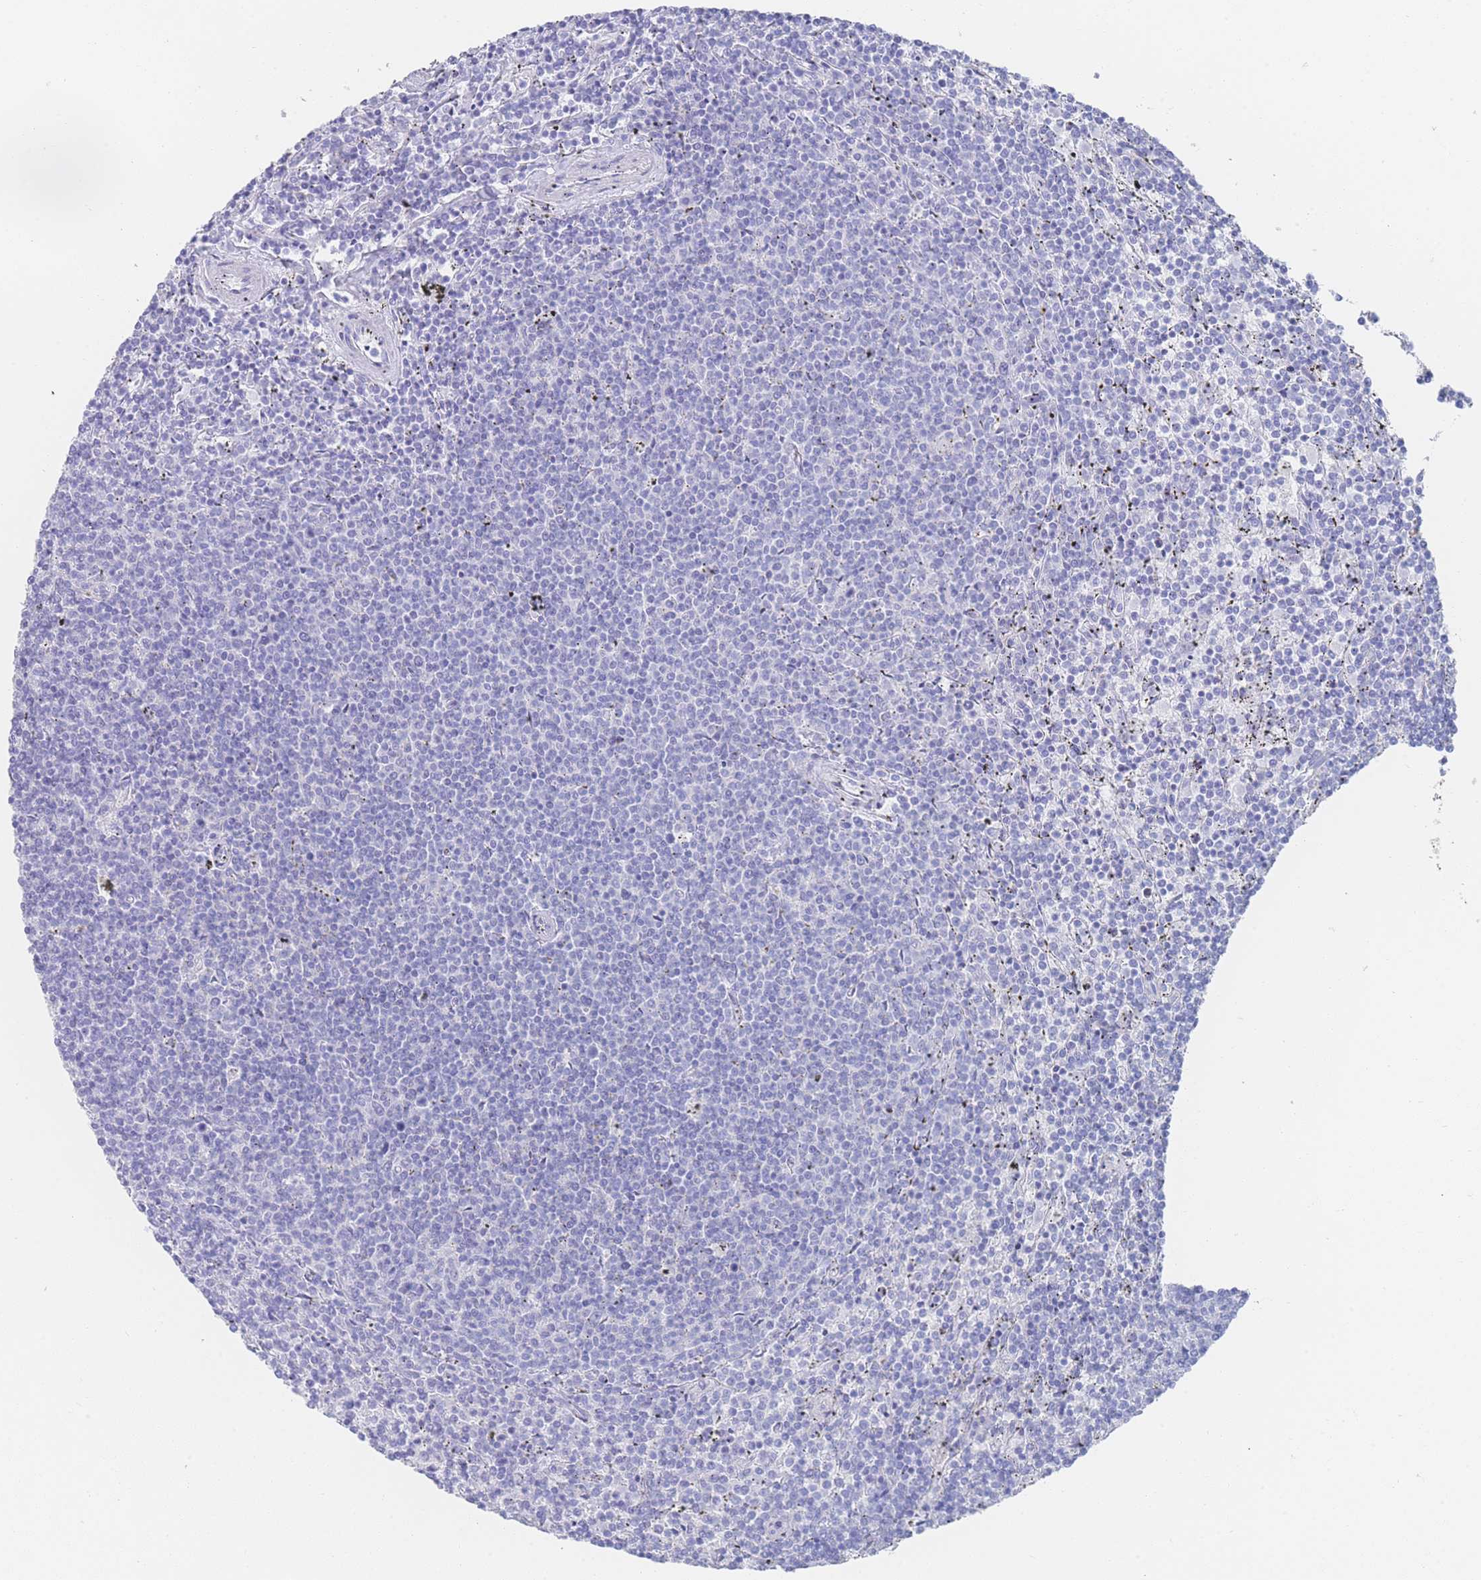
{"staining": {"intensity": "negative", "quantity": "none", "location": "none"}, "tissue": "lymphoma", "cell_type": "Tumor cells", "image_type": "cancer", "snomed": [{"axis": "morphology", "description": "Malignant lymphoma, non-Hodgkin's type, Low grade"}, {"axis": "topography", "description": "Spleen"}], "caption": "IHC of human low-grade malignant lymphoma, non-Hodgkin's type reveals no expression in tumor cells.", "gene": "LRRC37A", "patient": {"sex": "female", "age": 50}}